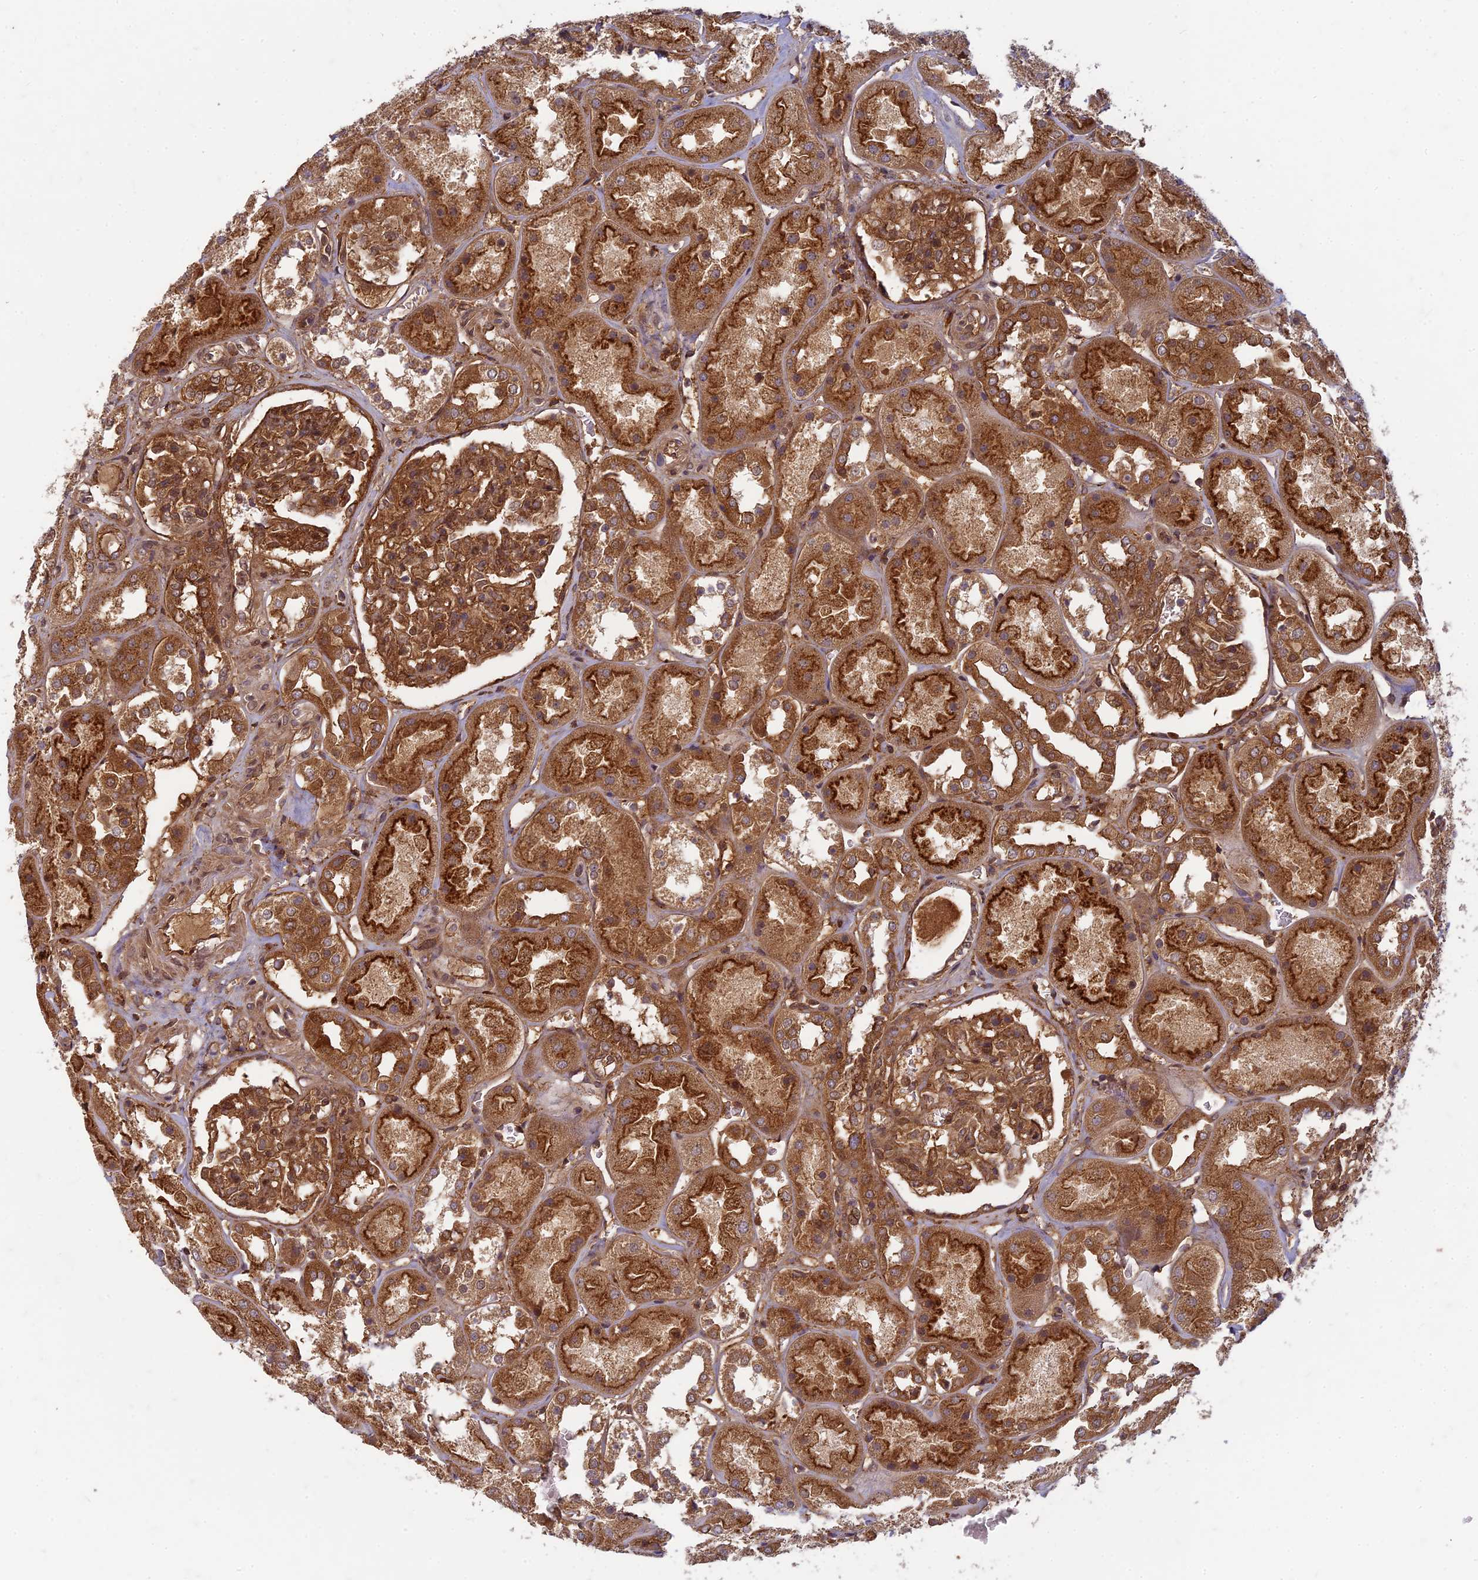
{"staining": {"intensity": "strong", "quantity": ">75%", "location": "cytoplasmic/membranous"}, "tissue": "kidney", "cell_type": "Cells in glomeruli", "image_type": "normal", "snomed": [{"axis": "morphology", "description": "Normal tissue, NOS"}, {"axis": "topography", "description": "Kidney"}], "caption": "This image displays immunohistochemistry staining of unremarkable kidney, with high strong cytoplasmic/membranous expression in approximately >75% of cells in glomeruli.", "gene": "TCF25", "patient": {"sex": "male", "age": 70}}